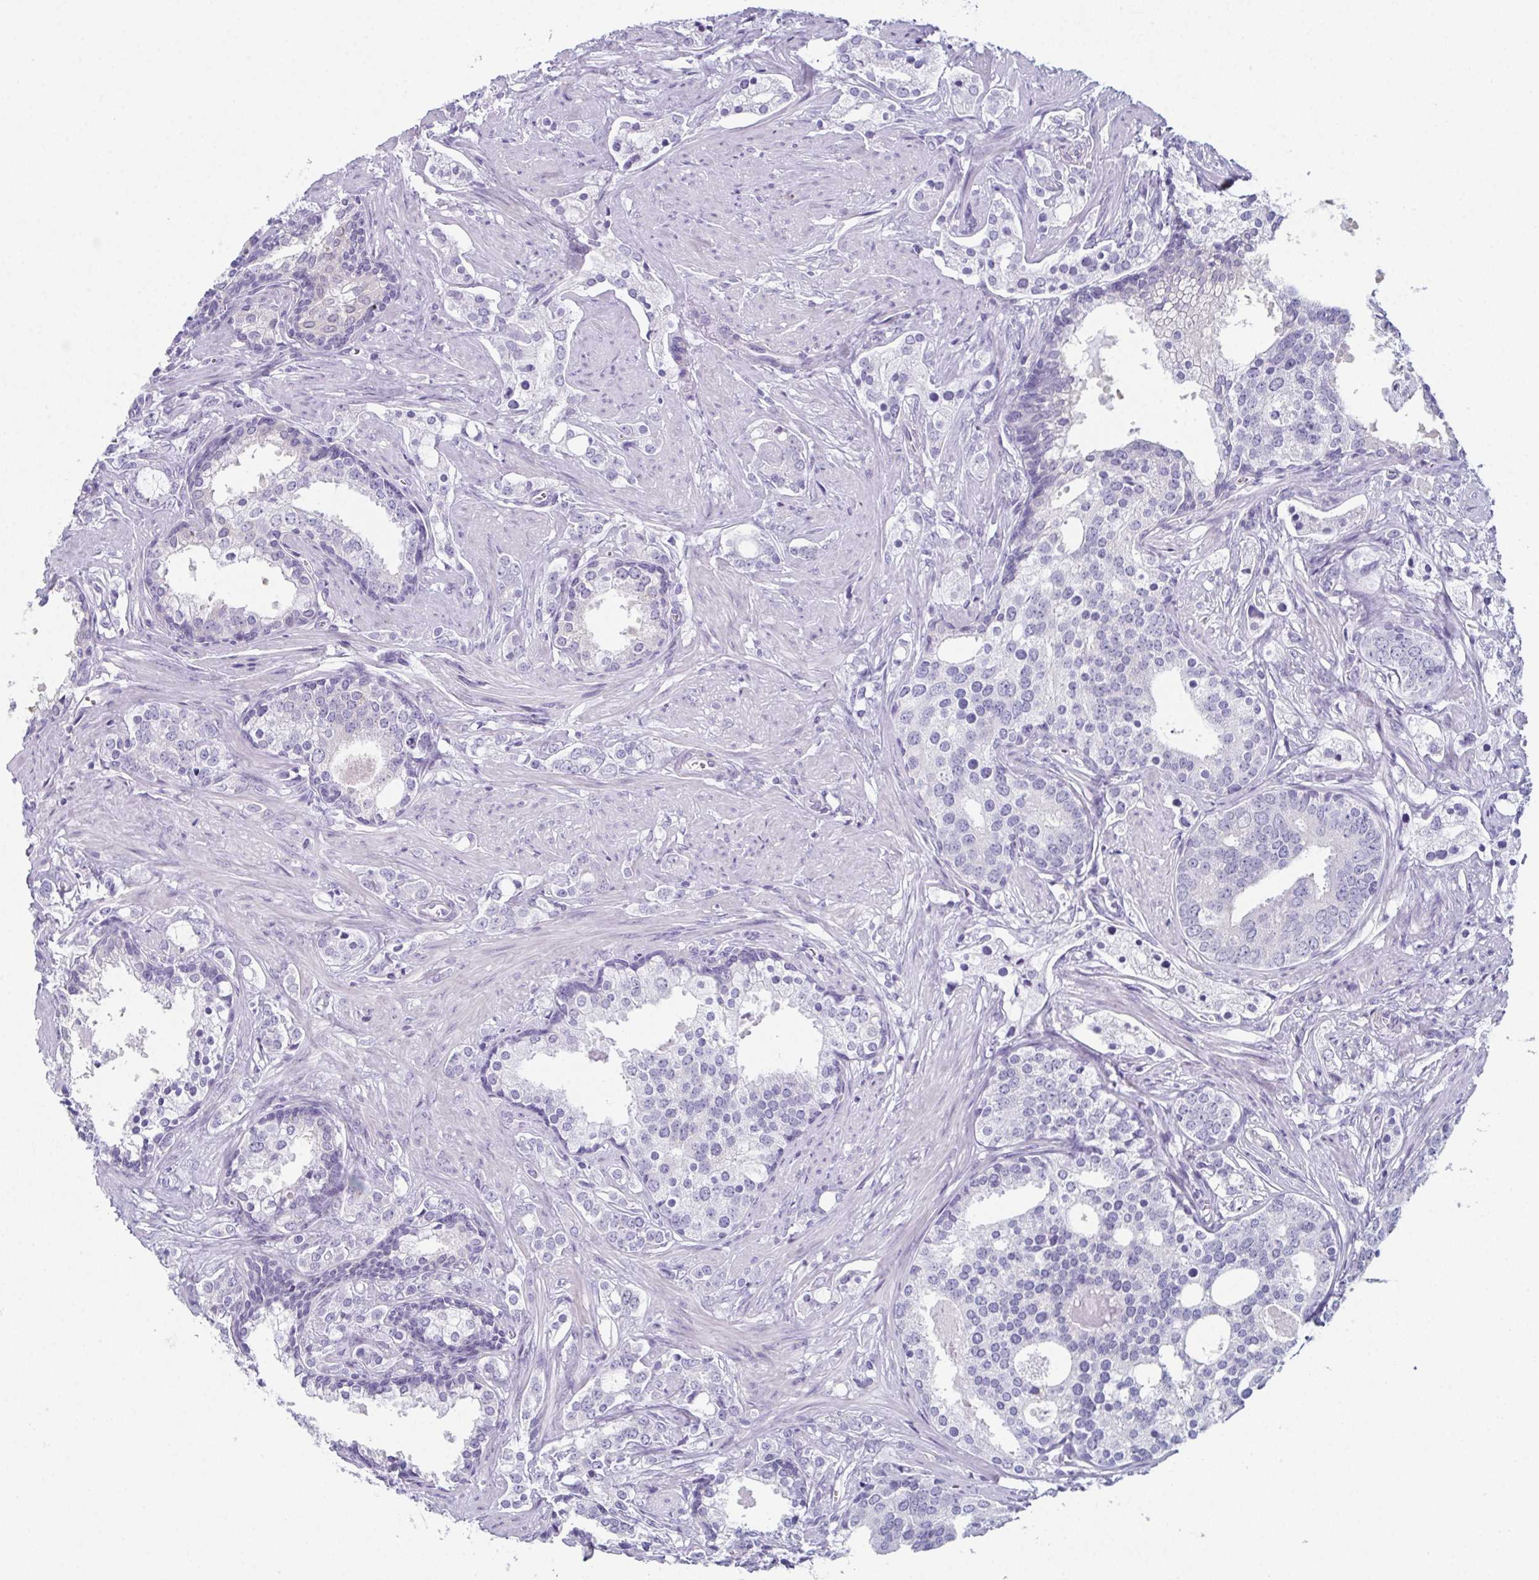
{"staining": {"intensity": "negative", "quantity": "none", "location": "none"}, "tissue": "prostate cancer", "cell_type": "Tumor cells", "image_type": "cancer", "snomed": [{"axis": "morphology", "description": "Adenocarcinoma, Medium grade"}, {"axis": "topography", "description": "Prostate"}], "caption": "This photomicrograph is of prostate medium-grade adenocarcinoma stained with immunohistochemistry to label a protein in brown with the nuclei are counter-stained blue. There is no staining in tumor cells.", "gene": "ENKUR", "patient": {"sex": "male", "age": 57}}